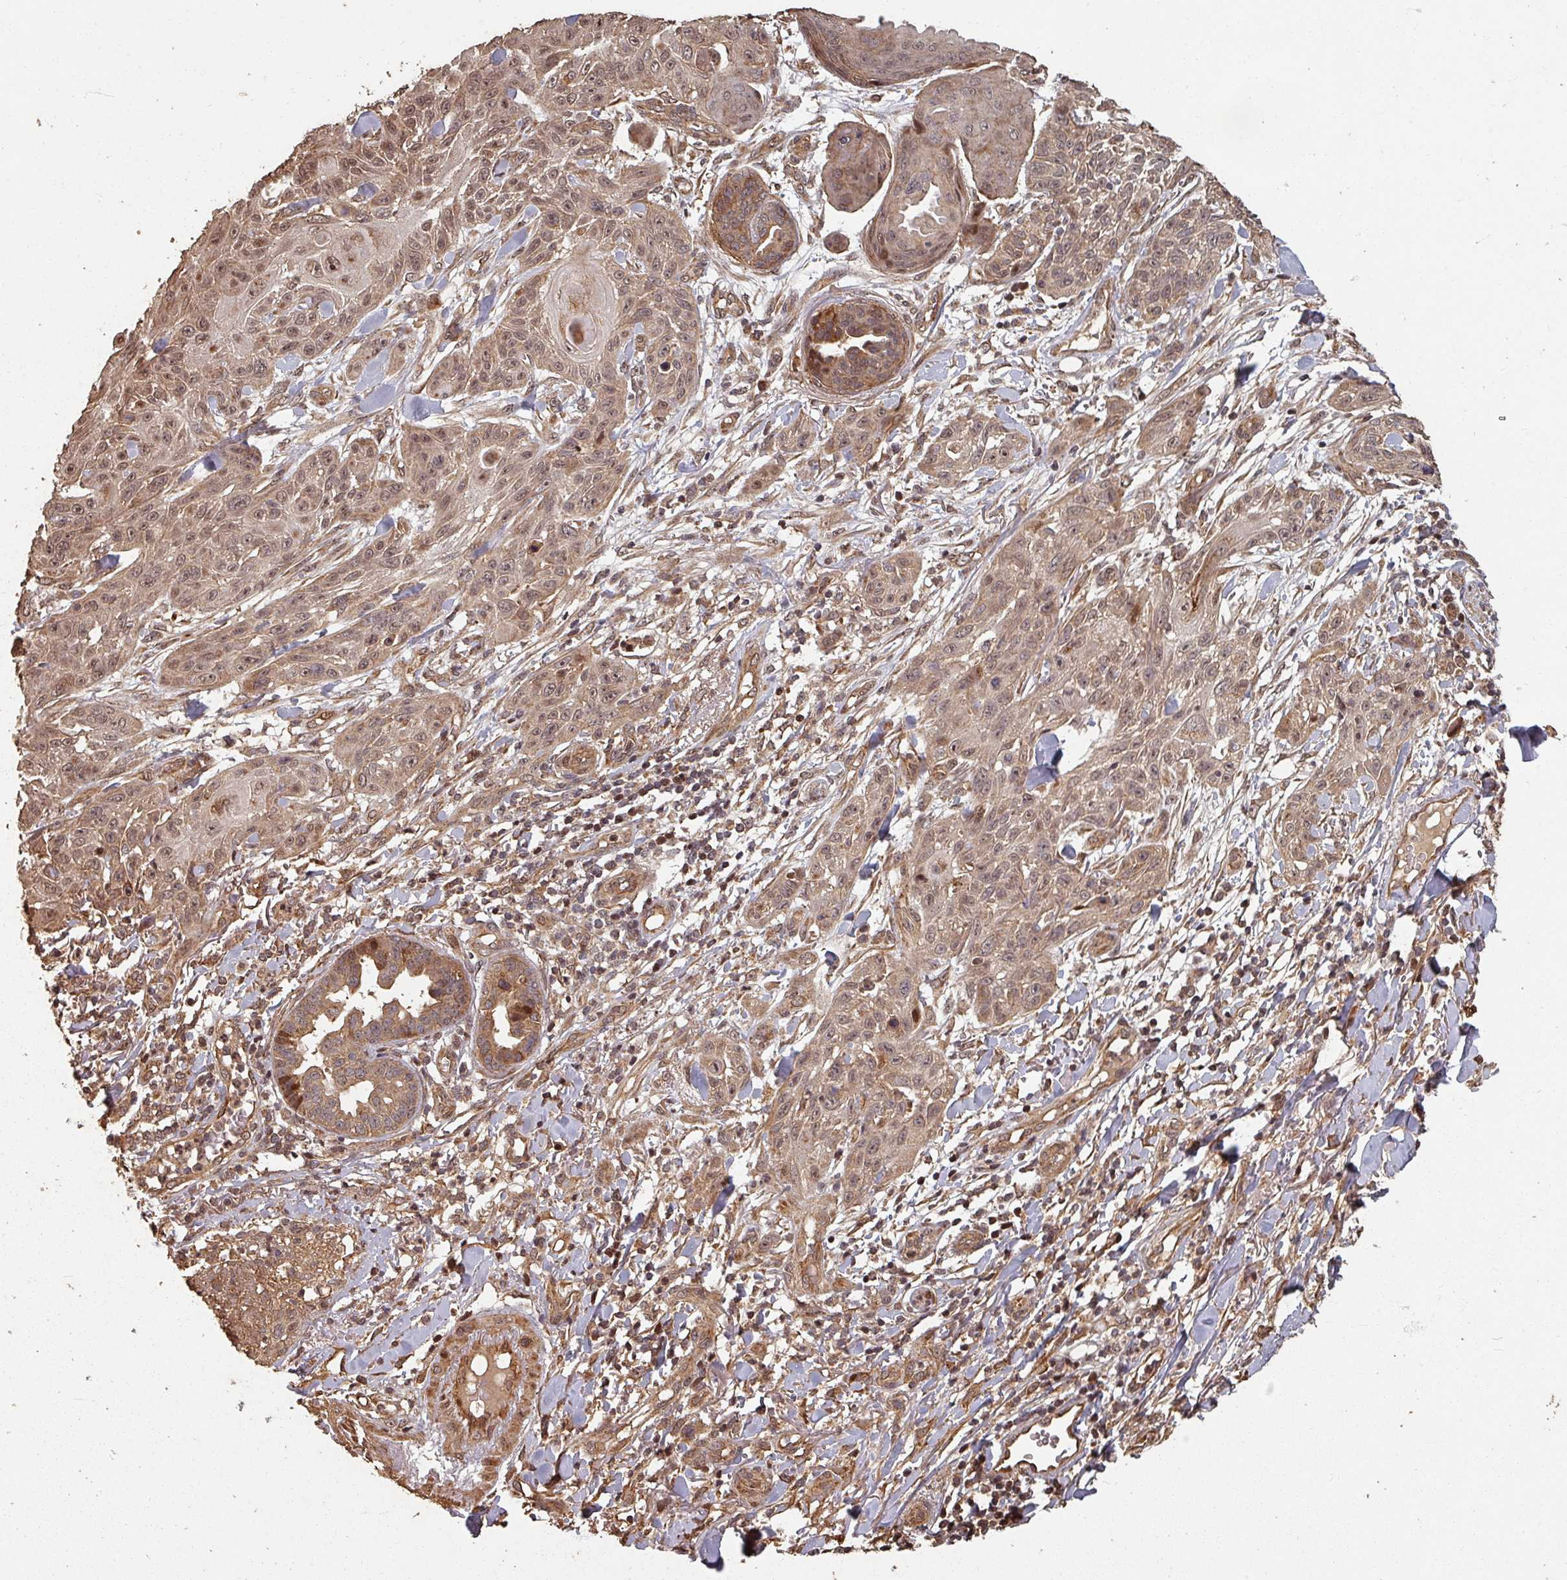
{"staining": {"intensity": "moderate", "quantity": ">75%", "location": "cytoplasmic/membranous,nuclear"}, "tissue": "skin cancer", "cell_type": "Tumor cells", "image_type": "cancer", "snomed": [{"axis": "morphology", "description": "Squamous cell carcinoma, NOS"}, {"axis": "topography", "description": "Skin"}], "caption": "Immunohistochemical staining of skin cancer shows moderate cytoplasmic/membranous and nuclear protein expression in about >75% of tumor cells.", "gene": "EID1", "patient": {"sex": "male", "age": 86}}